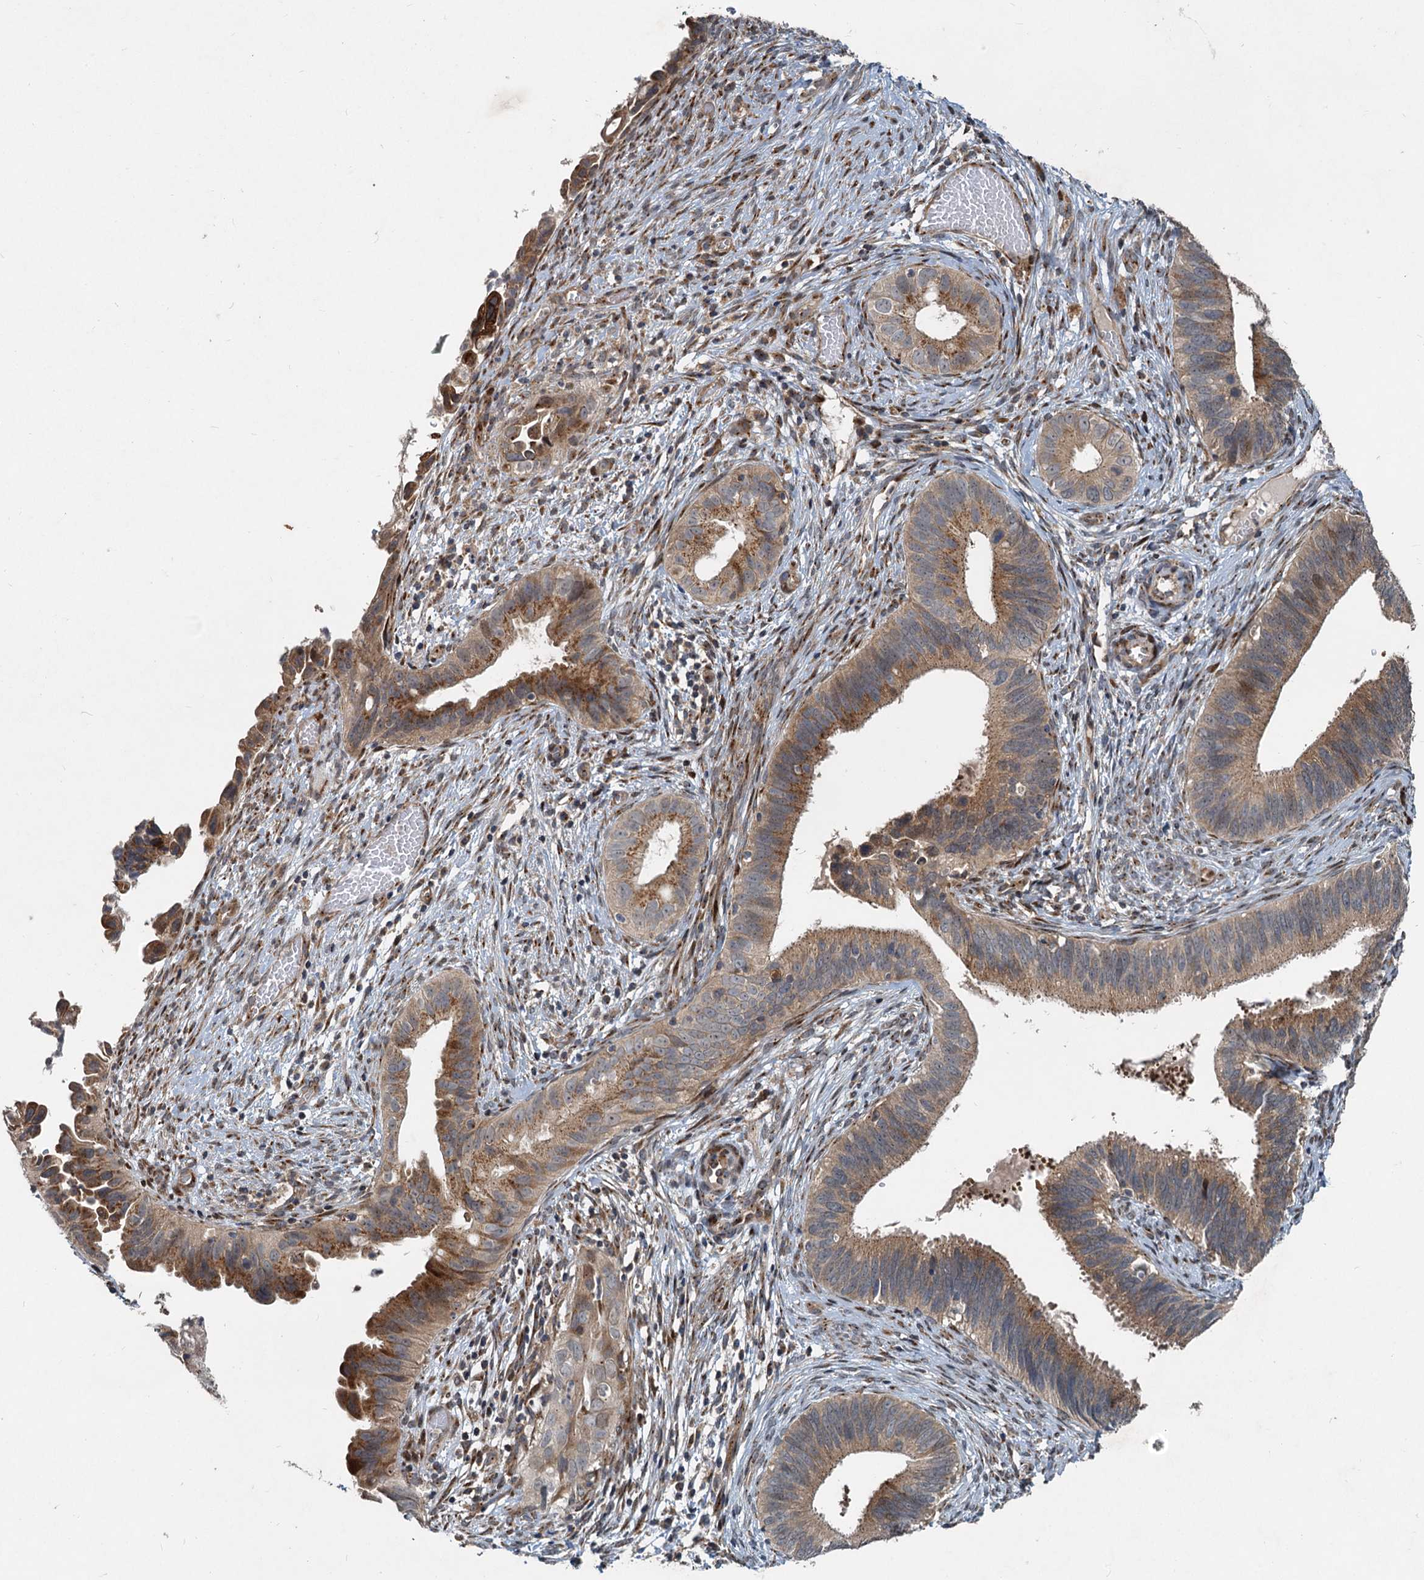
{"staining": {"intensity": "moderate", "quantity": ">75%", "location": "cytoplasmic/membranous"}, "tissue": "cervical cancer", "cell_type": "Tumor cells", "image_type": "cancer", "snomed": [{"axis": "morphology", "description": "Adenocarcinoma, NOS"}, {"axis": "topography", "description": "Cervix"}], "caption": "Immunohistochemical staining of human cervical cancer displays medium levels of moderate cytoplasmic/membranous protein expression in about >75% of tumor cells.", "gene": "CEP68", "patient": {"sex": "female", "age": 42}}